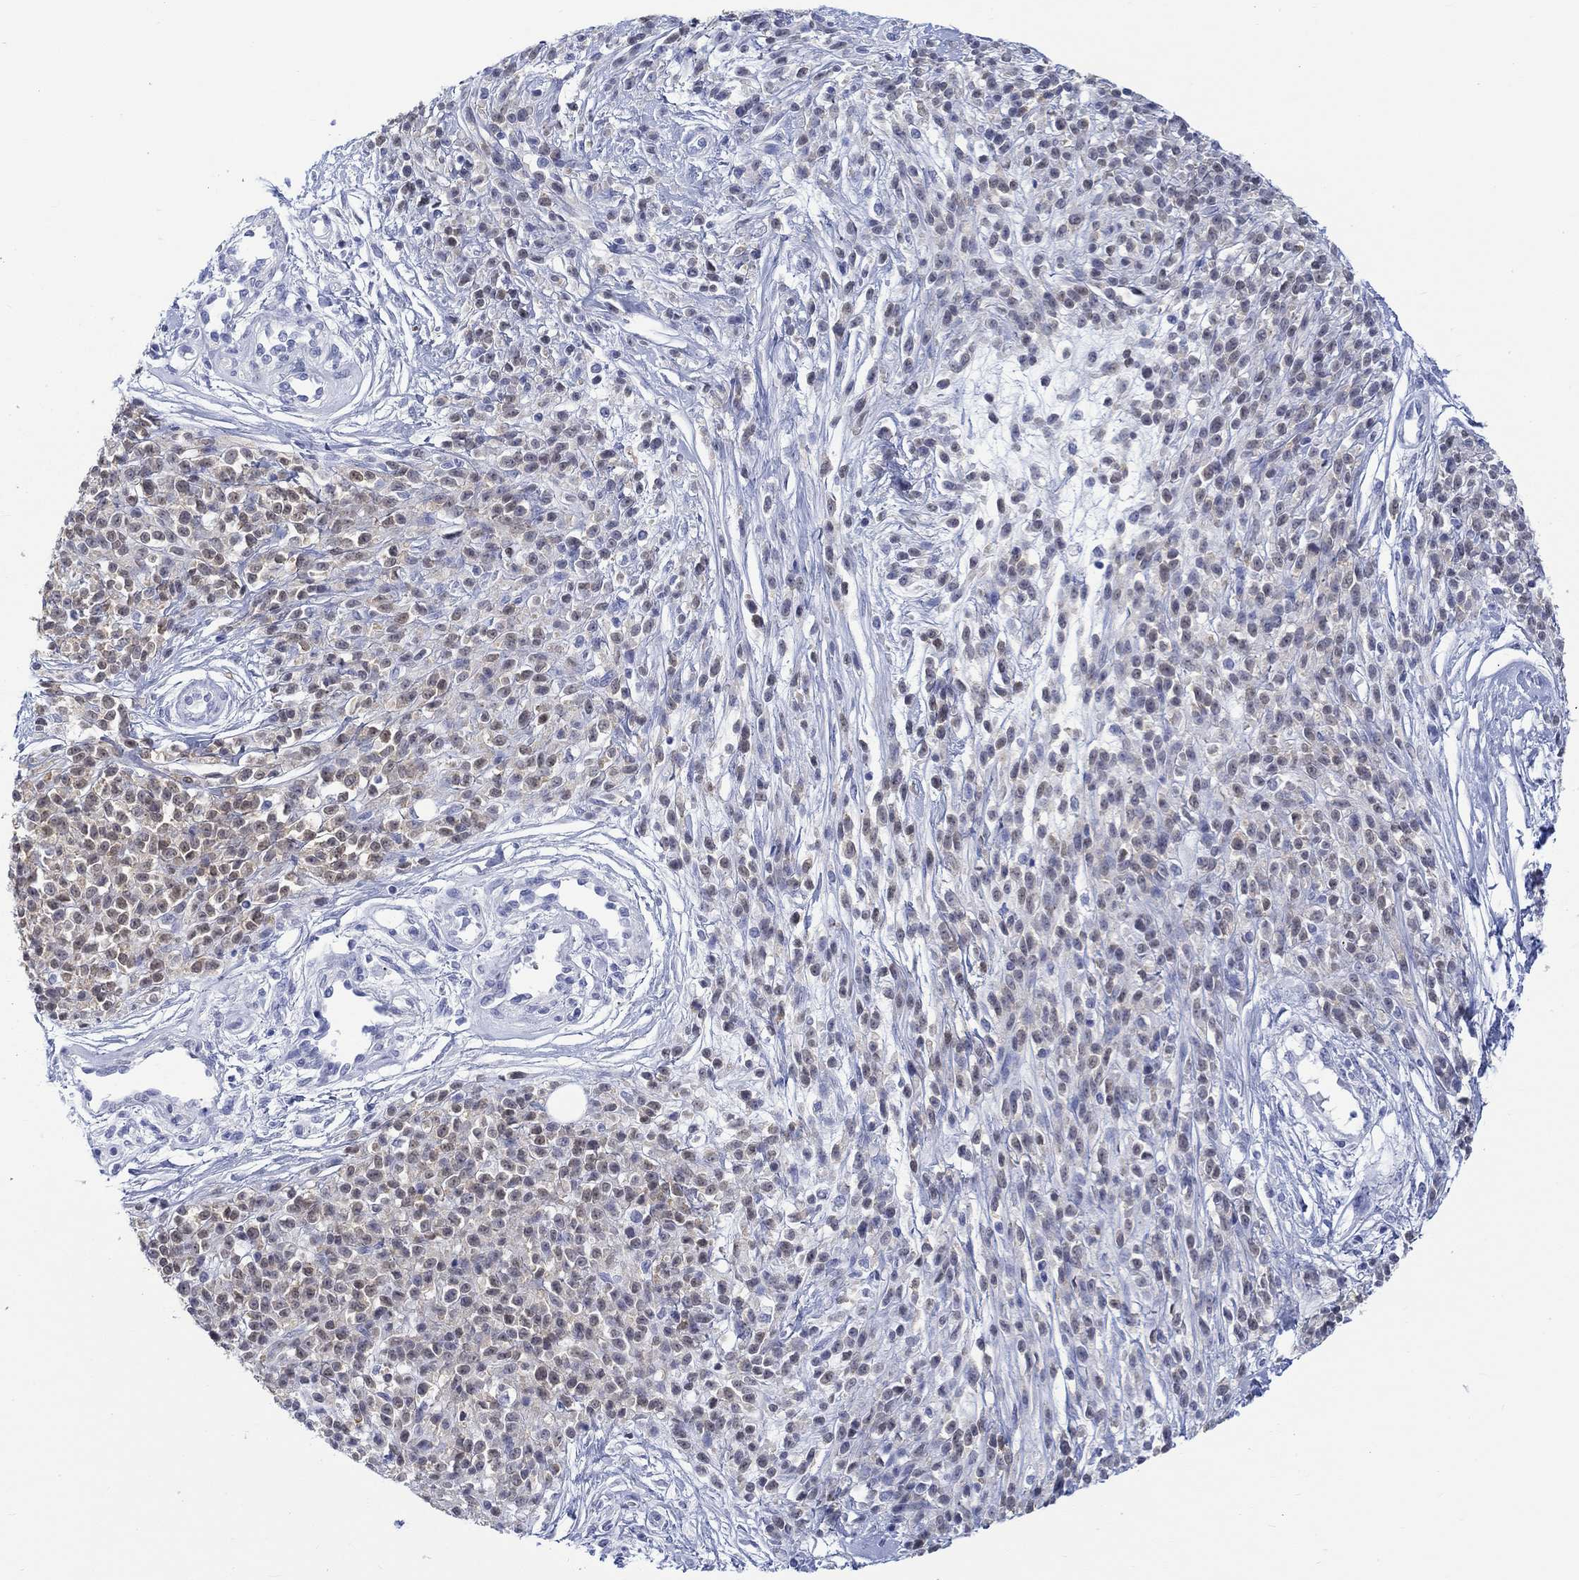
{"staining": {"intensity": "weak", "quantity": ">75%", "location": "nuclear"}, "tissue": "melanoma", "cell_type": "Tumor cells", "image_type": "cancer", "snomed": [{"axis": "morphology", "description": "Malignant melanoma, NOS"}, {"axis": "topography", "description": "Skin"}, {"axis": "topography", "description": "Skin of trunk"}], "caption": "A high-resolution histopathology image shows immunohistochemistry (IHC) staining of malignant melanoma, which demonstrates weak nuclear positivity in about >75% of tumor cells. (brown staining indicates protein expression, while blue staining denotes nuclei).", "gene": "MSI1", "patient": {"sex": "male", "age": 74}}